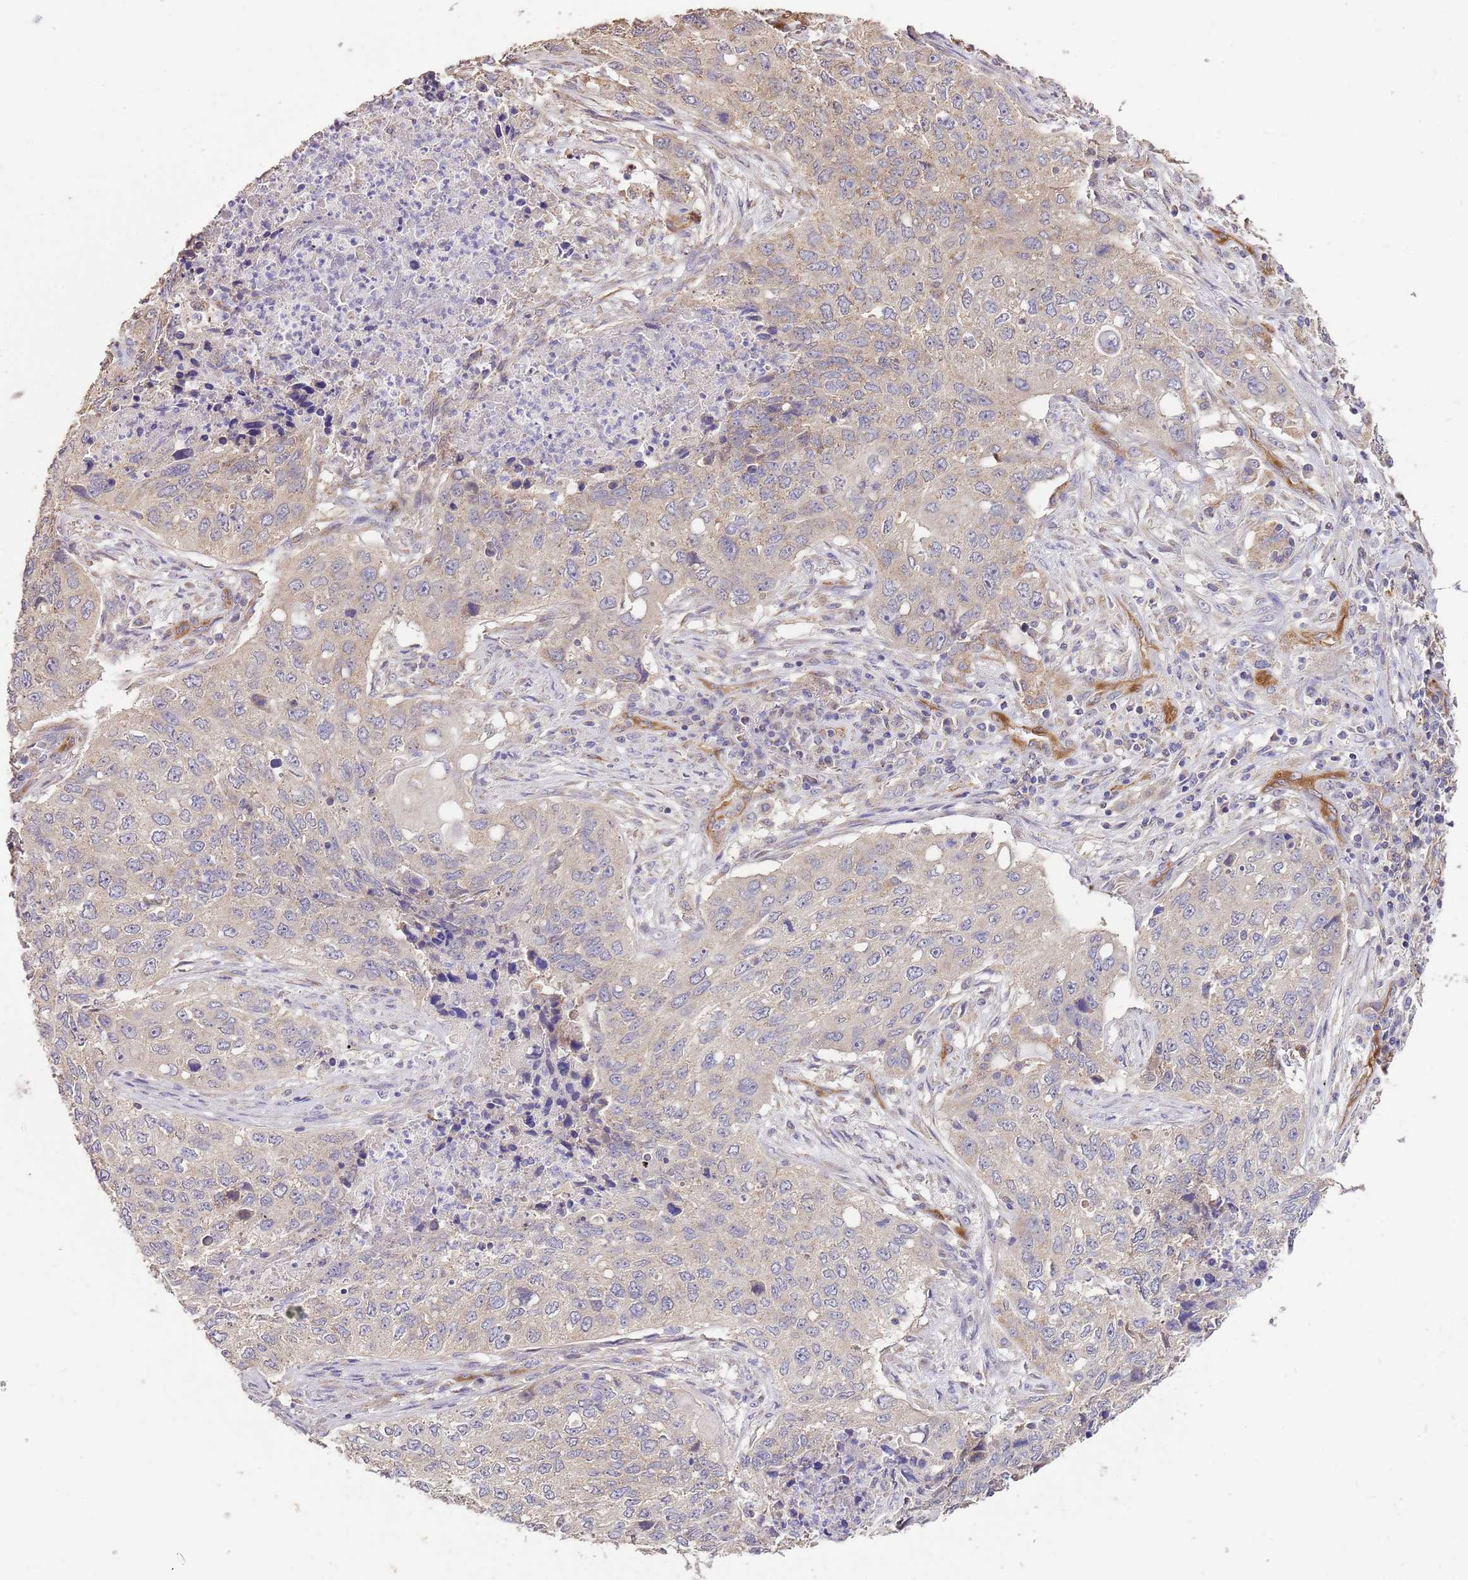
{"staining": {"intensity": "weak", "quantity": "<25%", "location": "cytoplasmic/membranous"}, "tissue": "lung cancer", "cell_type": "Tumor cells", "image_type": "cancer", "snomed": [{"axis": "morphology", "description": "Squamous cell carcinoma, NOS"}, {"axis": "topography", "description": "Lung"}], "caption": "The IHC image has no significant expression in tumor cells of lung squamous cell carcinoma tissue.", "gene": "DOCK9", "patient": {"sex": "female", "age": 63}}